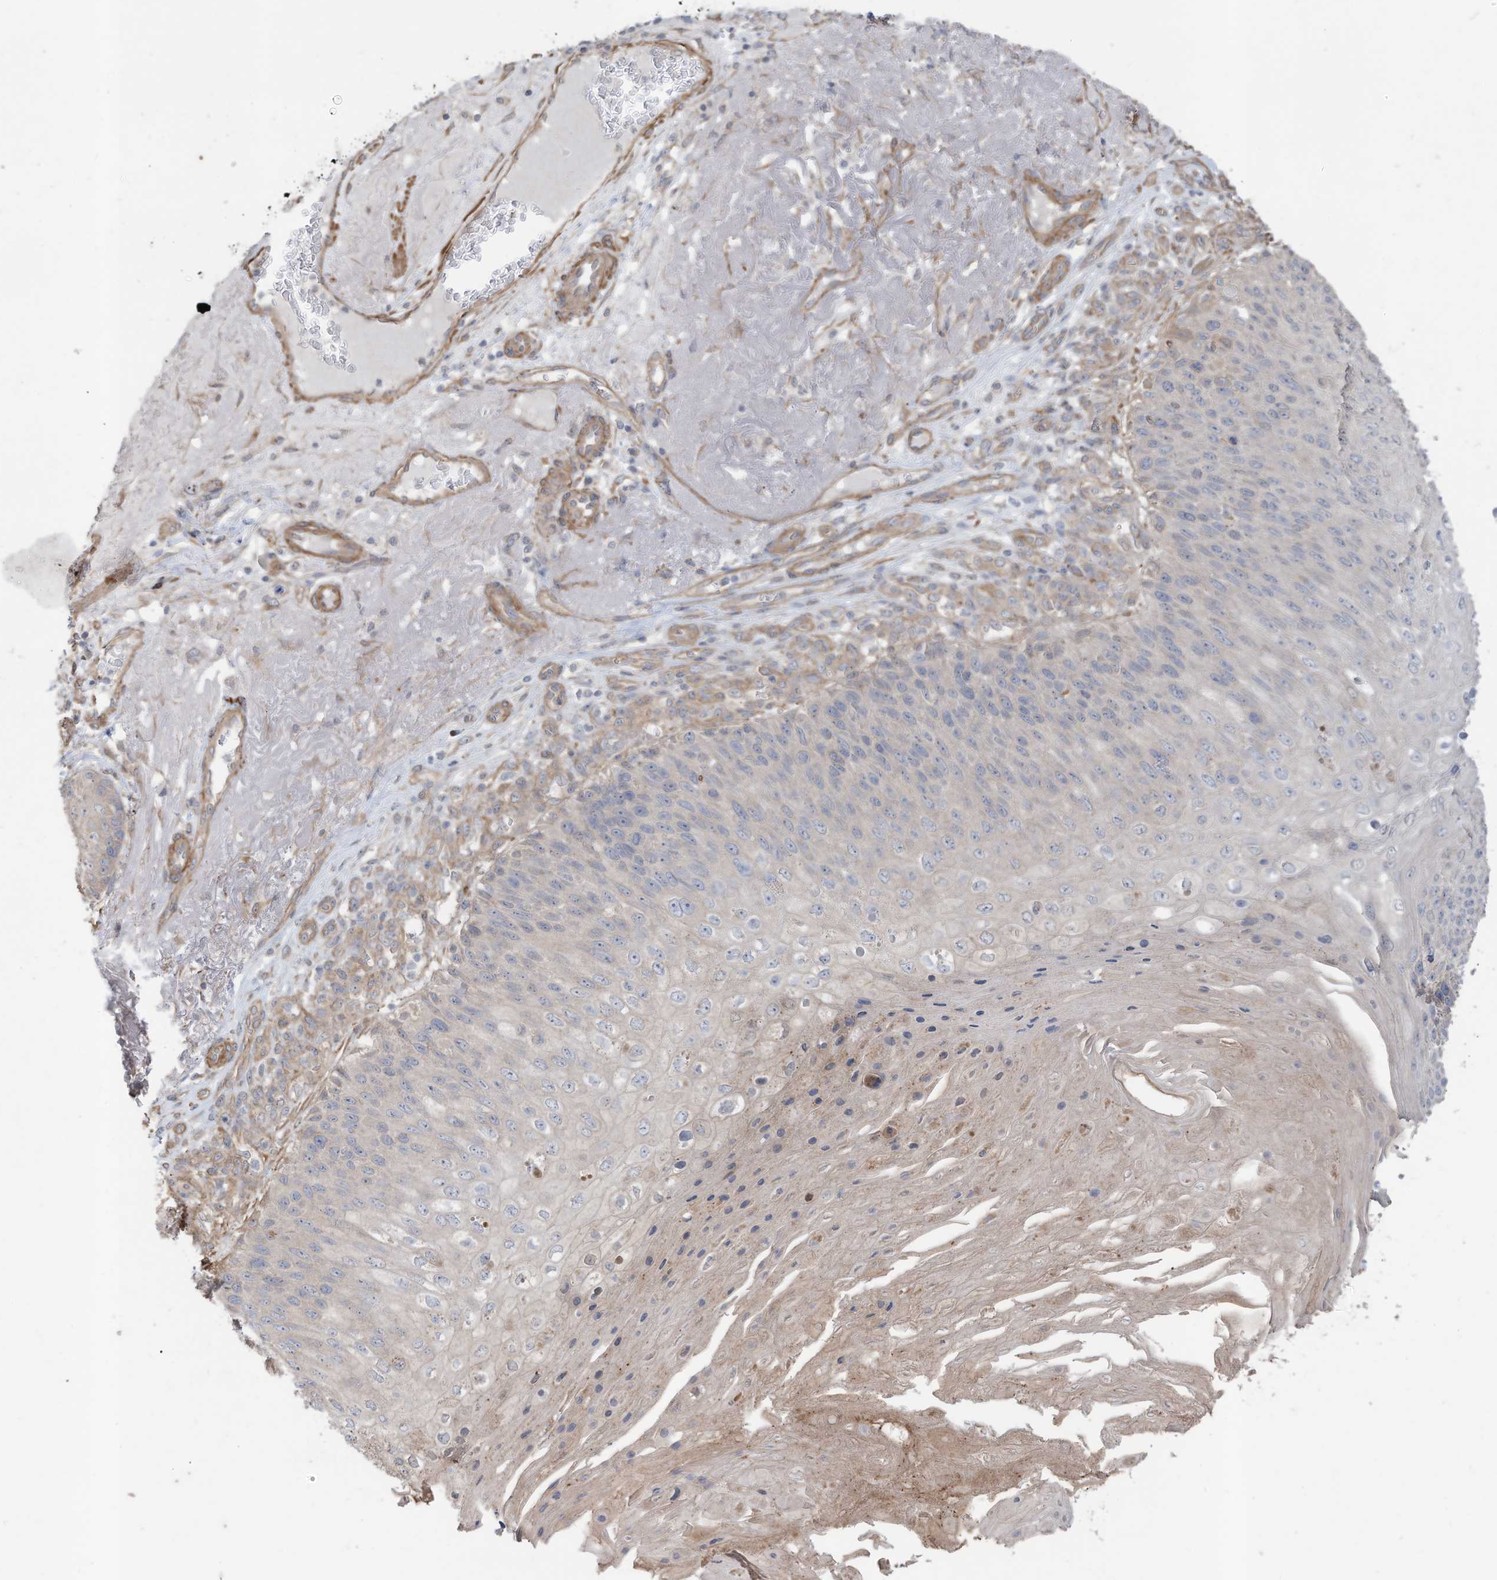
{"staining": {"intensity": "negative", "quantity": "none", "location": "none"}, "tissue": "skin cancer", "cell_type": "Tumor cells", "image_type": "cancer", "snomed": [{"axis": "morphology", "description": "Squamous cell carcinoma, NOS"}, {"axis": "topography", "description": "Skin"}], "caption": "Skin cancer (squamous cell carcinoma) was stained to show a protein in brown. There is no significant positivity in tumor cells.", "gene": "SLC17A7", "patient": {"sex": "female", "age": 88}}